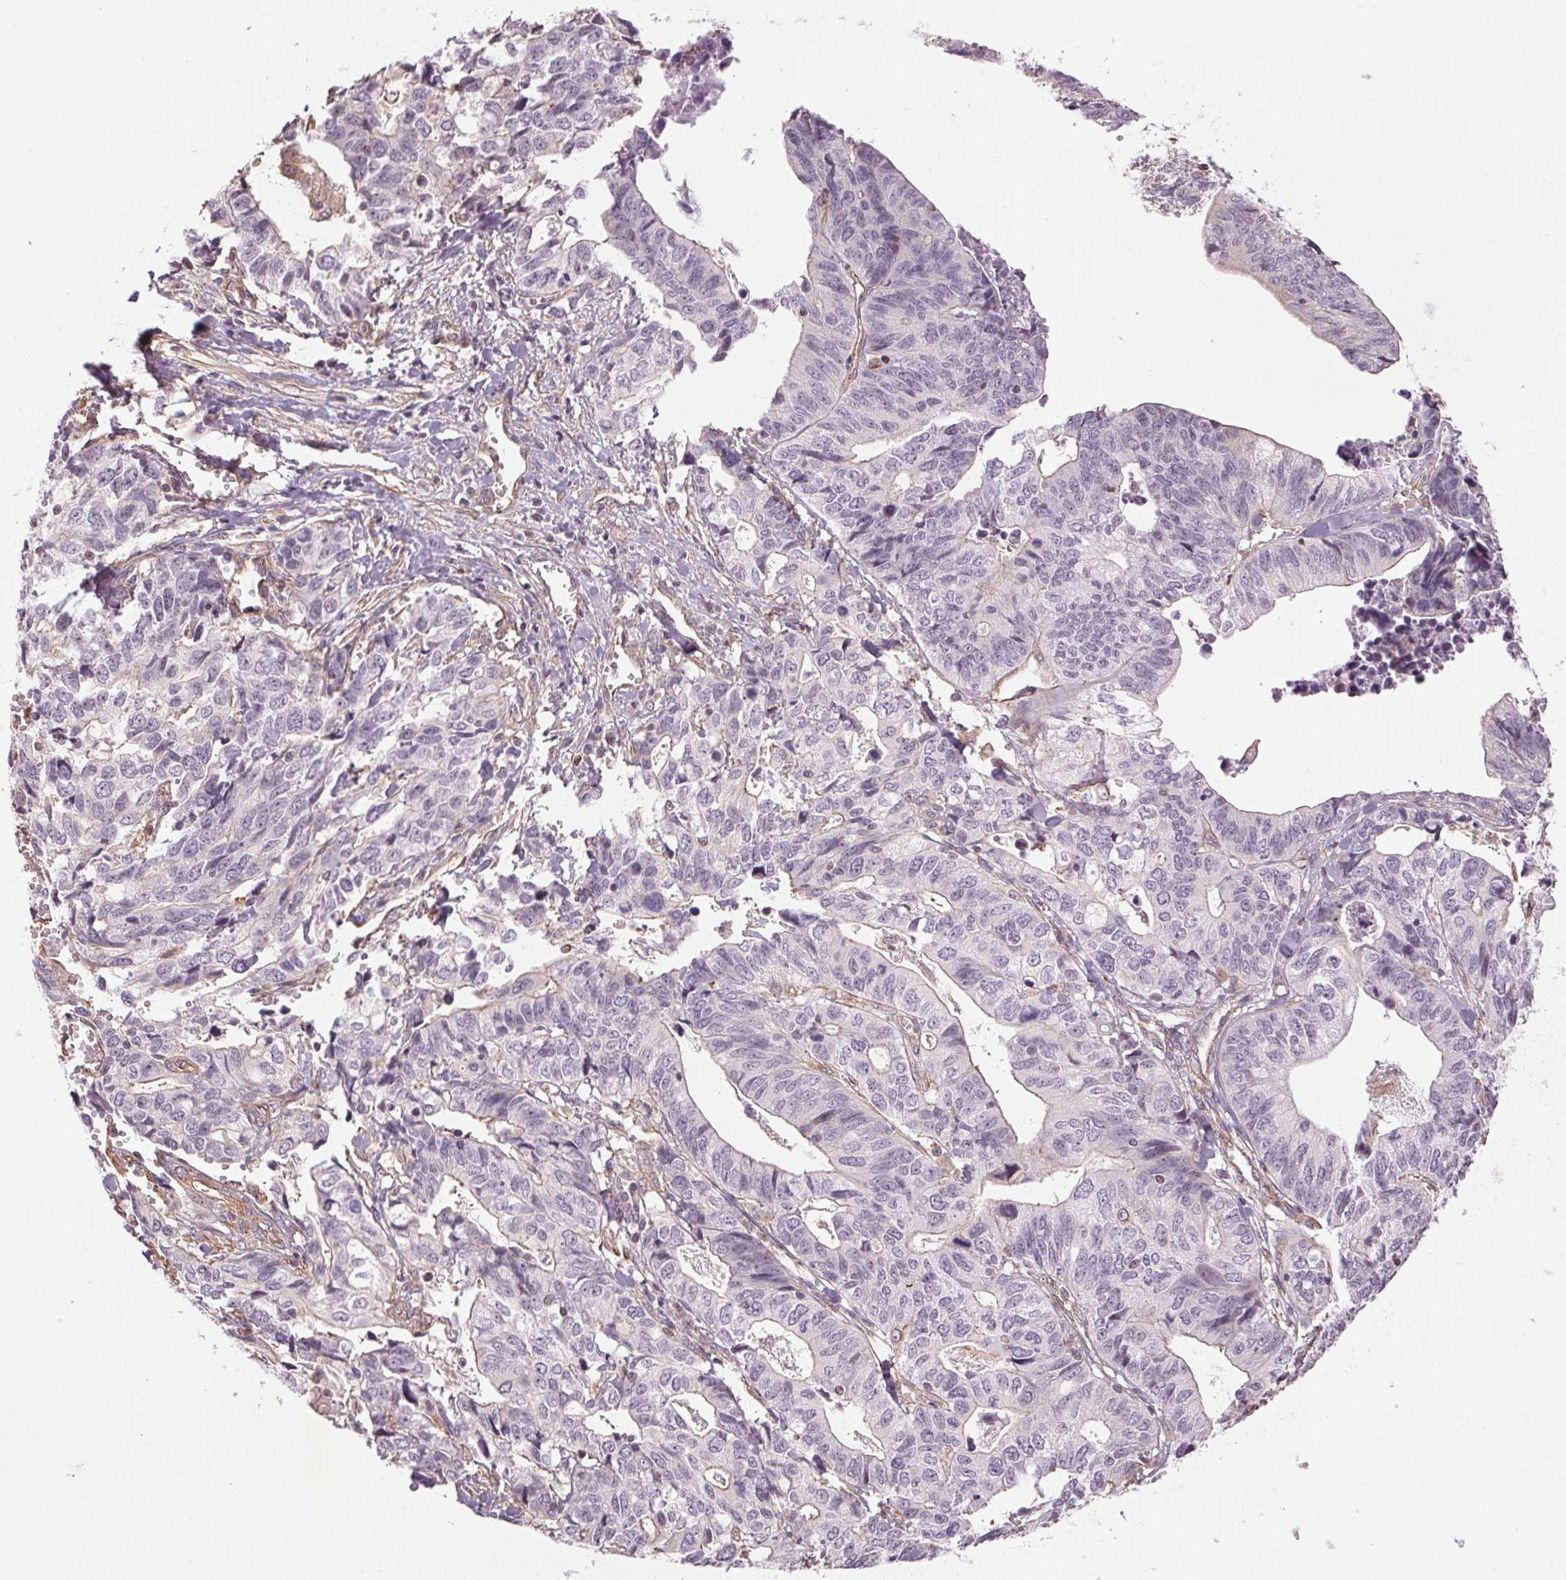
{"staining": {"intensity": "negative", "quantity": "none", "location": "none"}, "tissue": "stomach cancer", "cell_type": "Tumor cells", "image_type": "cancer", "snomed": [{"axis": "morphology", "description": "Adenocarcinoma, NOS"}, {"axis": "topography", "description": "Stomach, upper"}], "caption": "This is an IHC histopathology image of stomach cancer (adenocarcinoma). There is no positivity in tumor cells.", "gene": "CCSER1", "patient": {"sex": "female", "age": 67}}